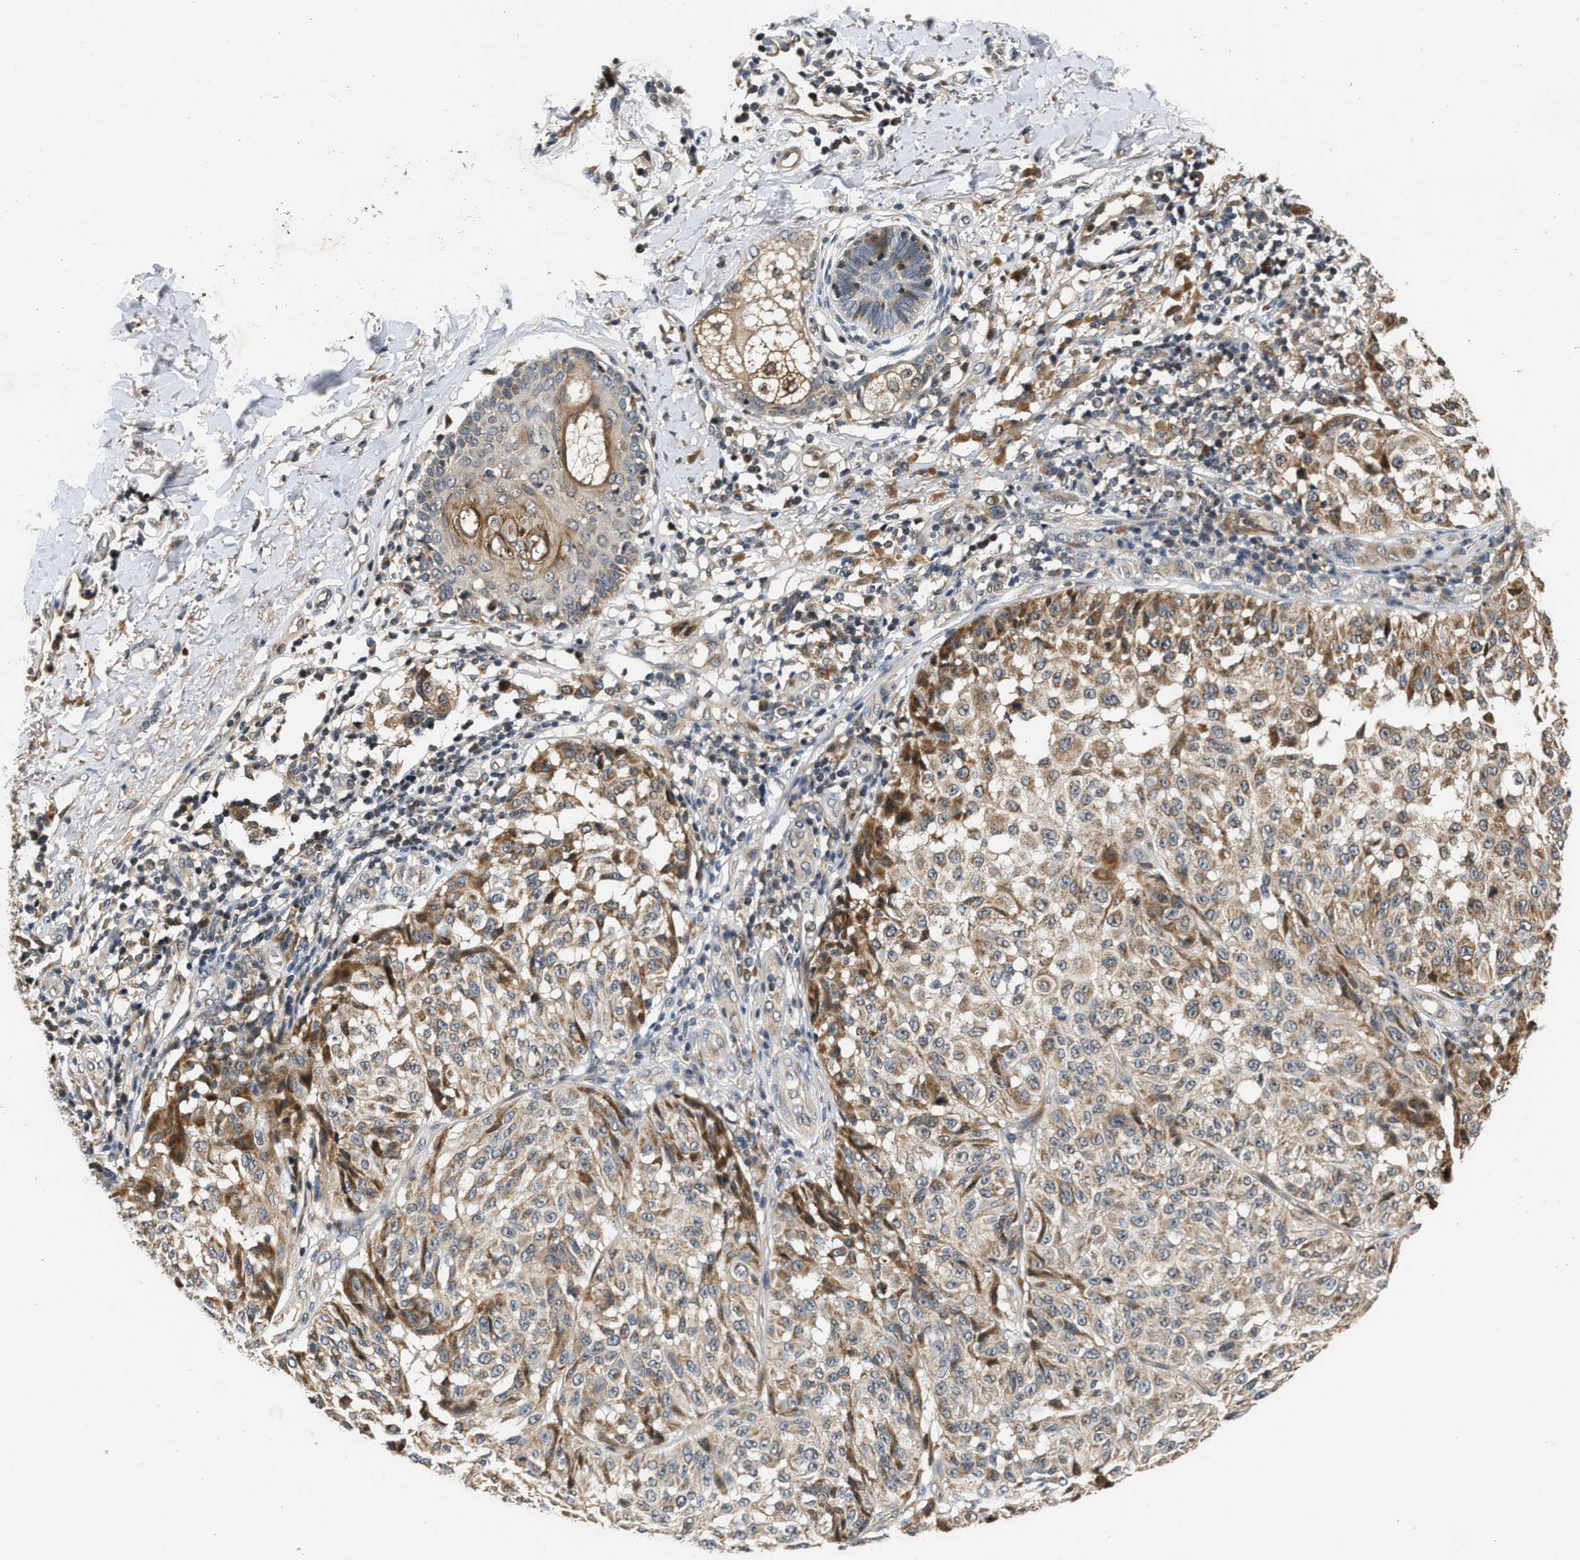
{"staining": {"intensity": "moderate", "quantity": "25%-75%", "location": "cytoplasmic/membranous"}, "tissue": "melanoma", "cell_type": "Tumor cells", "image_type": "cancer", "snomed": [{"axis": "morphology", "description": "Malignant melanoma, NOS"}, {"axis": "topography", "description": "Skin"}], "caption": "Human malignant melanoma stained with a brown dye demonstrates moderate cytoplasmic/membranous positive staining in about 25%-75% of tumor cells.", "gene": "EXTL2", "patient": {"sex": "female", "age": 46}}